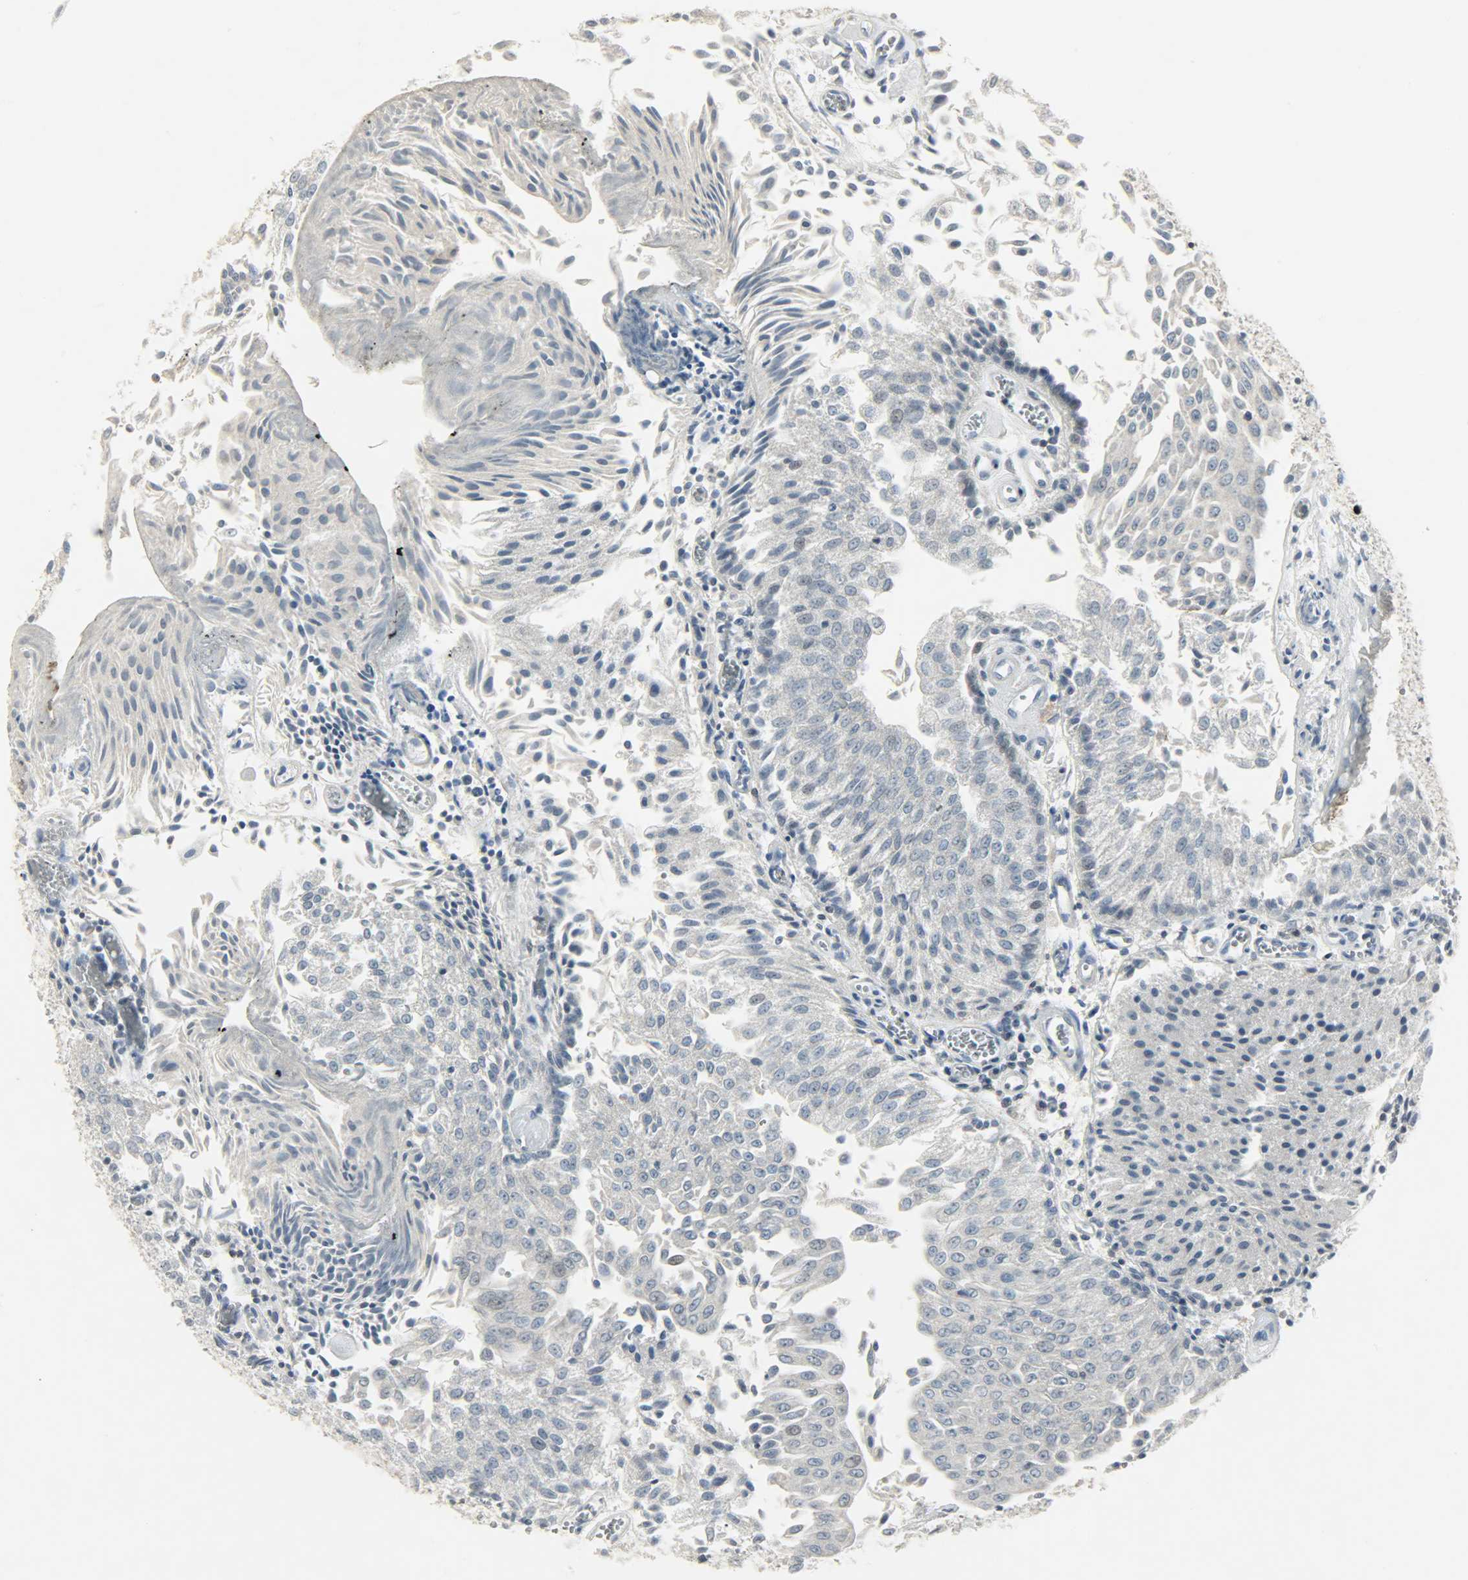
{"staining": {"intensity": "weak", "quantity": "<25%", "location": "cytoplasmic/membranous,nuclear"}, "tissue": "urothelial cancer", "cell_type": "Tumor cells", "image_type": "cancer", "snomed": [{"axis": "morphology", "description": "Urothelial carcinoma, Low grade"}, {"axis": "topography", "description": "Urinary bladder"}], "caption": "Low-grade urothelial carcinoma stained for a protein using immunohistochemistry displays no expression tumor cells.", "gene": "CAMK4", "patient": {"sex": "male", "age": 86}}